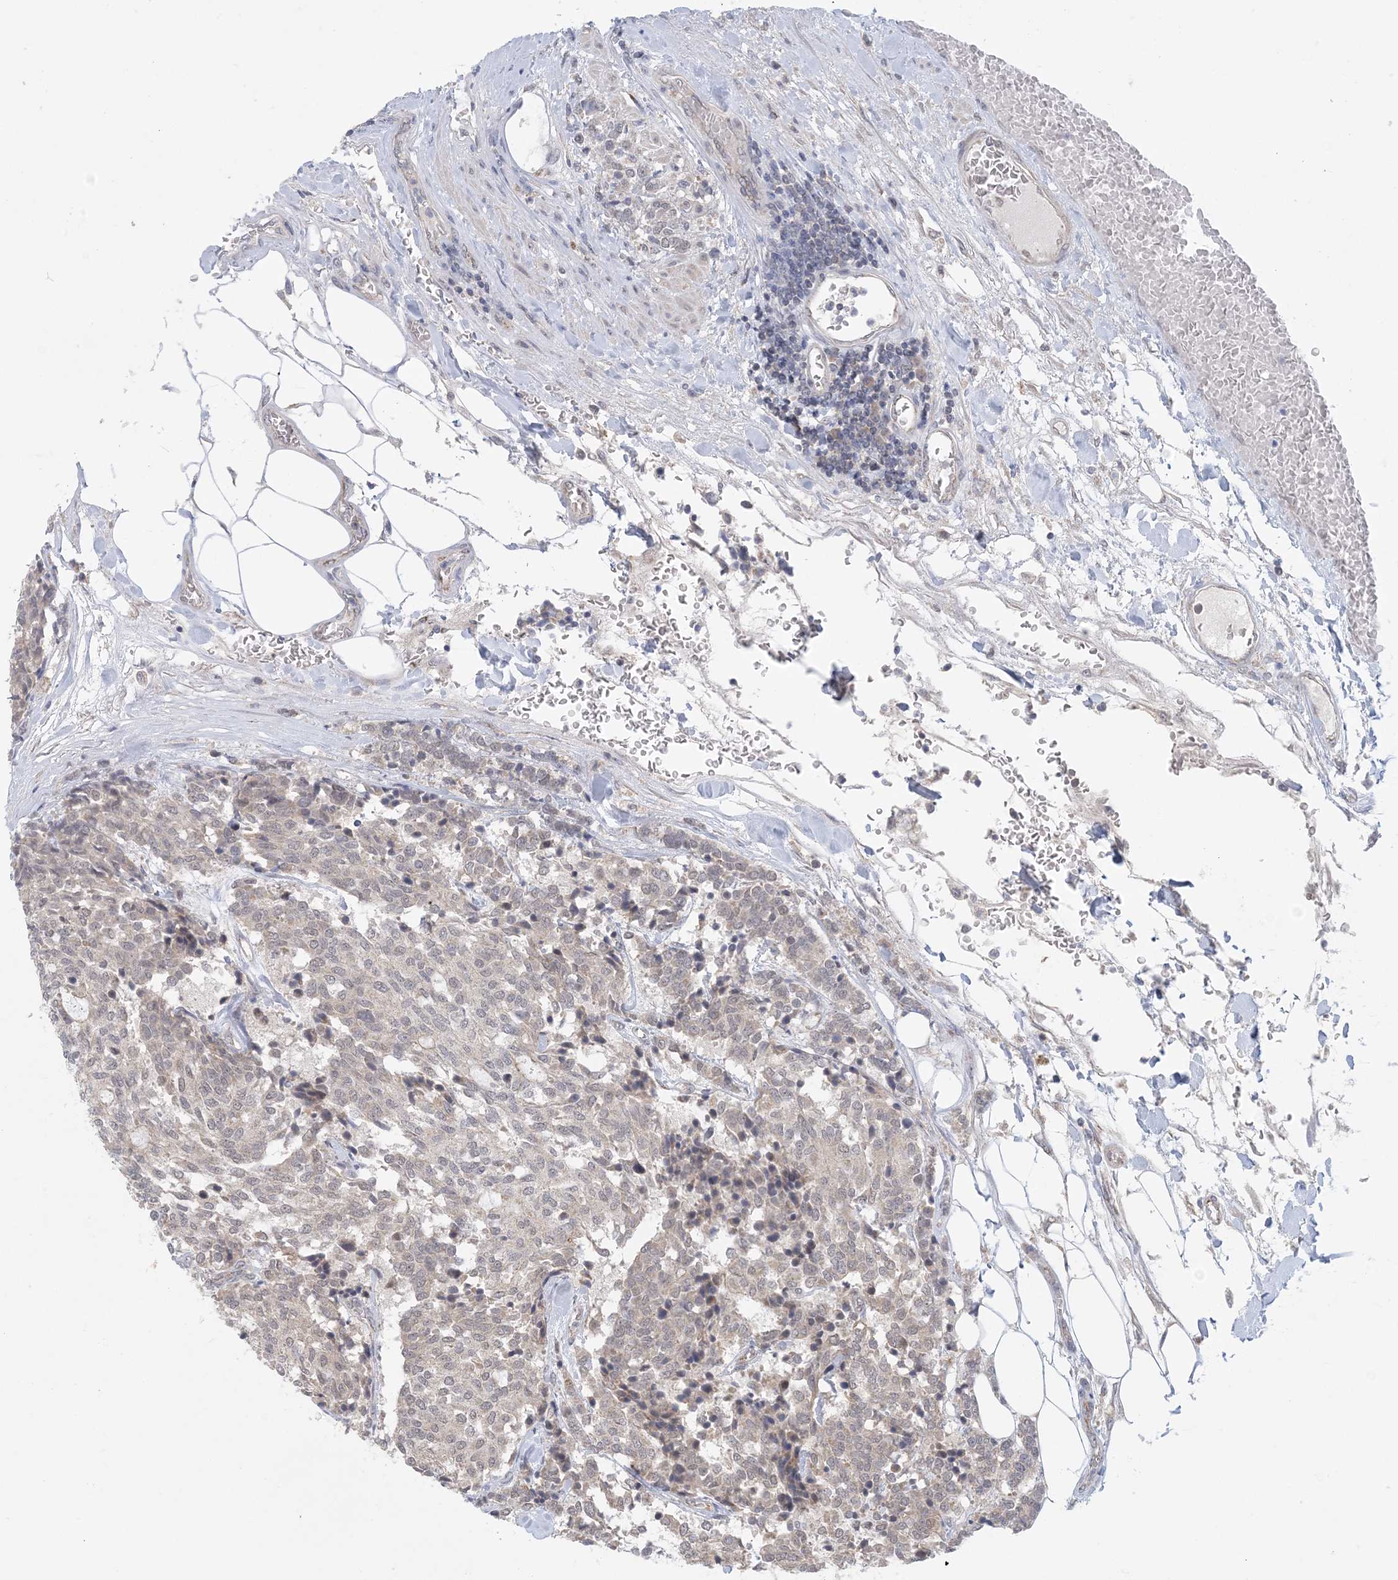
{"staining": {"intensity": "negative", "quantity": "none", "location": "none"}, "tissue": "carcinoid", "cell_type": "Tumor cells", "image_type": "cancer", "snomed": [{"axis": "morphology", "description": "Carcinoid, malignant, NOS"}, {"axis": "topography", "description": "Pancreas"}], "caption": "Tumor cells are negative for protein expression in human carcinoid.", "gene": "TRMT10C", "patient": {"sex": "female", "age": 54}}